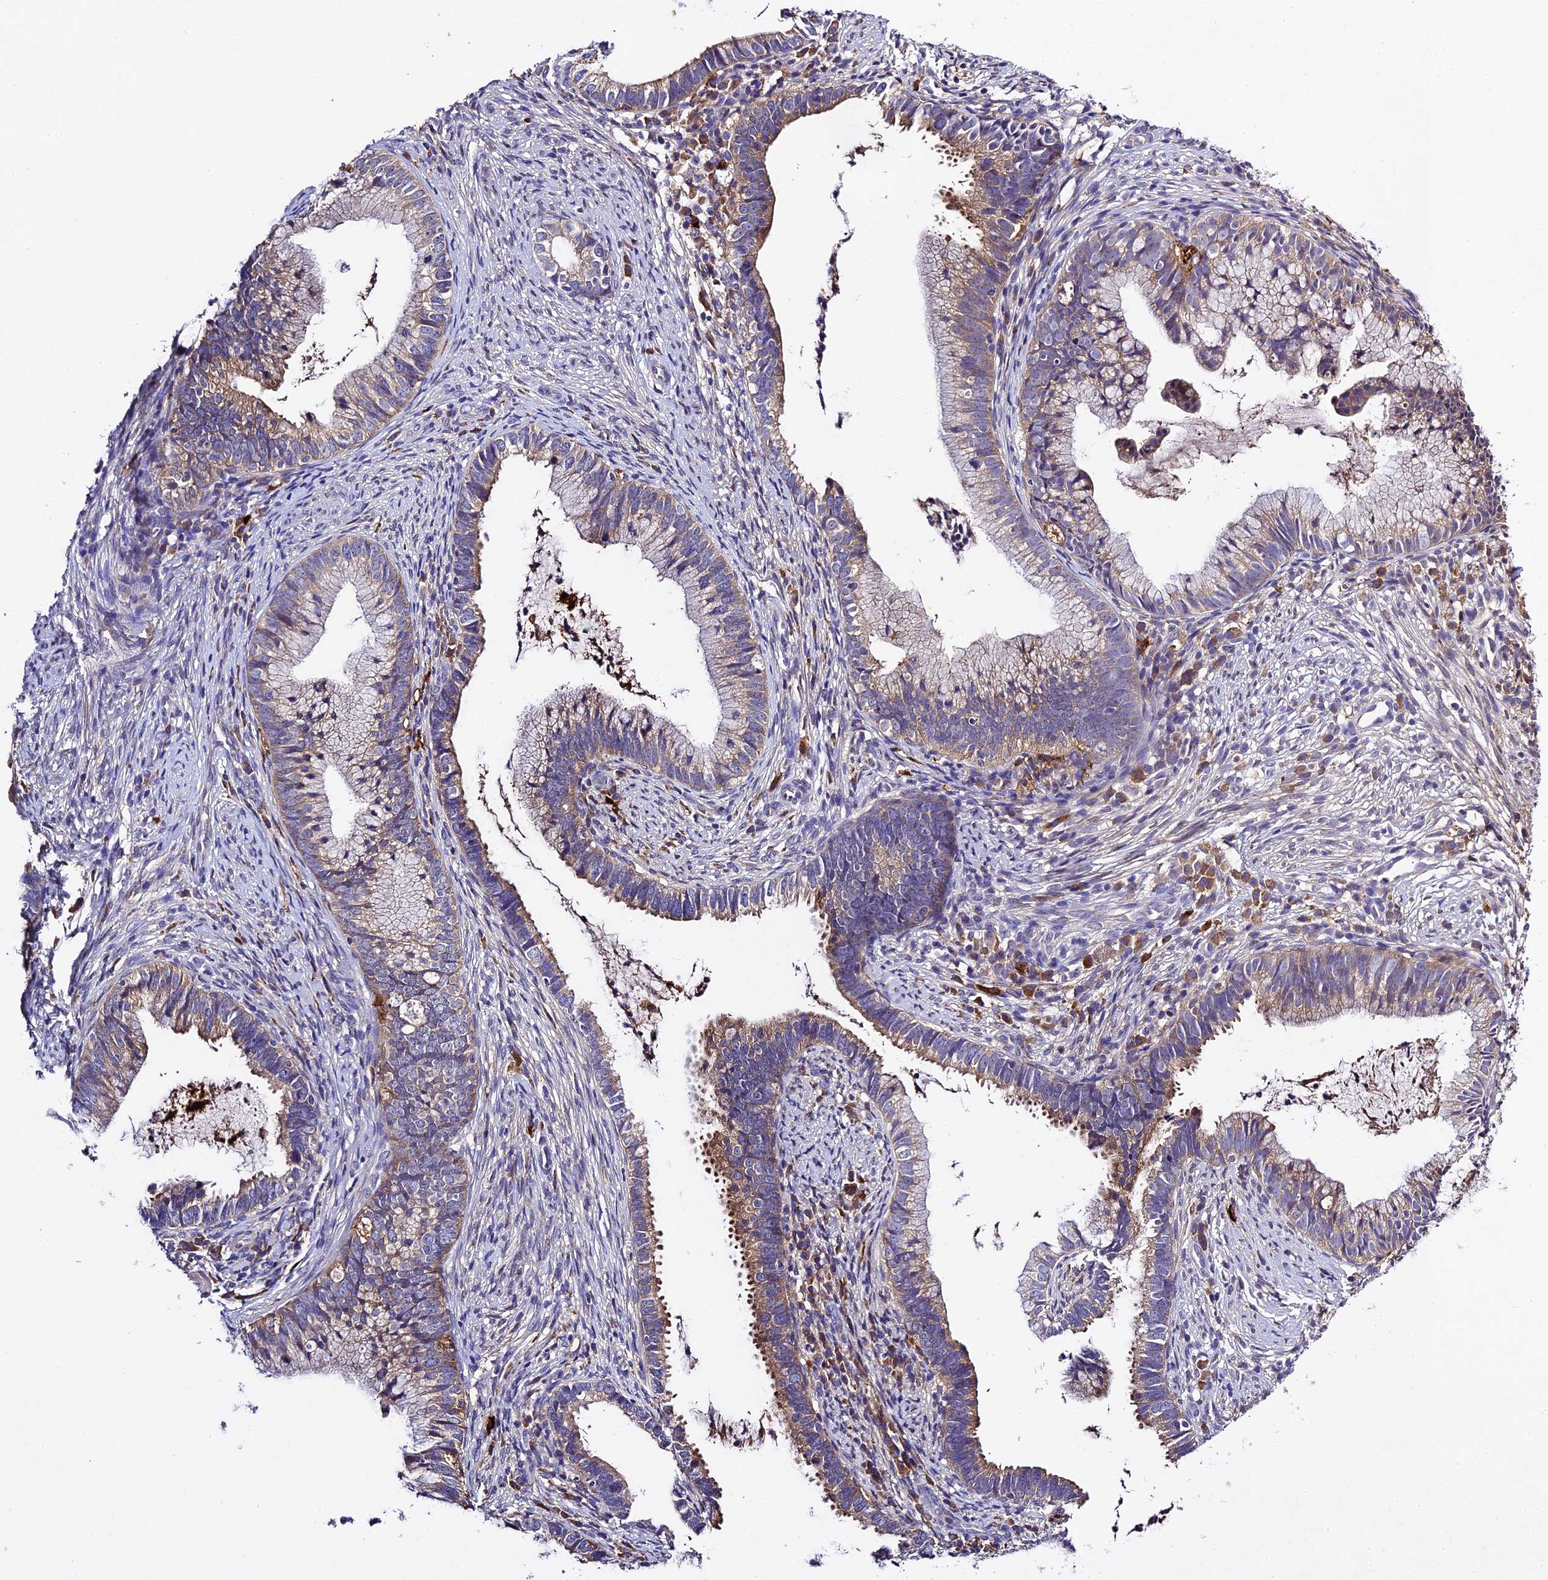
{"staining": {"intensity": "weak", "quantity": "25%-75%", "location": "cytoplasmic/membranous"}, "tissue": "cervical cancer", "cell_type": "Tumor cells", "image_type": "cancer", "snomed": [{"axis": "morphology", "description": "Adenocarcinoma, NOS"}, {"axis": "topography", "description": "Cervix"}], "caption": "This photomicrograph shows immunohistochemistry (IHC) staining of human adenocarcinoma (cervical), with low weak cytoplasmic/membranous positivity in approximately 25%-75% of tumor cells.", "gene": "CILP2", "patient": {"sex": "female", "age": 36}}